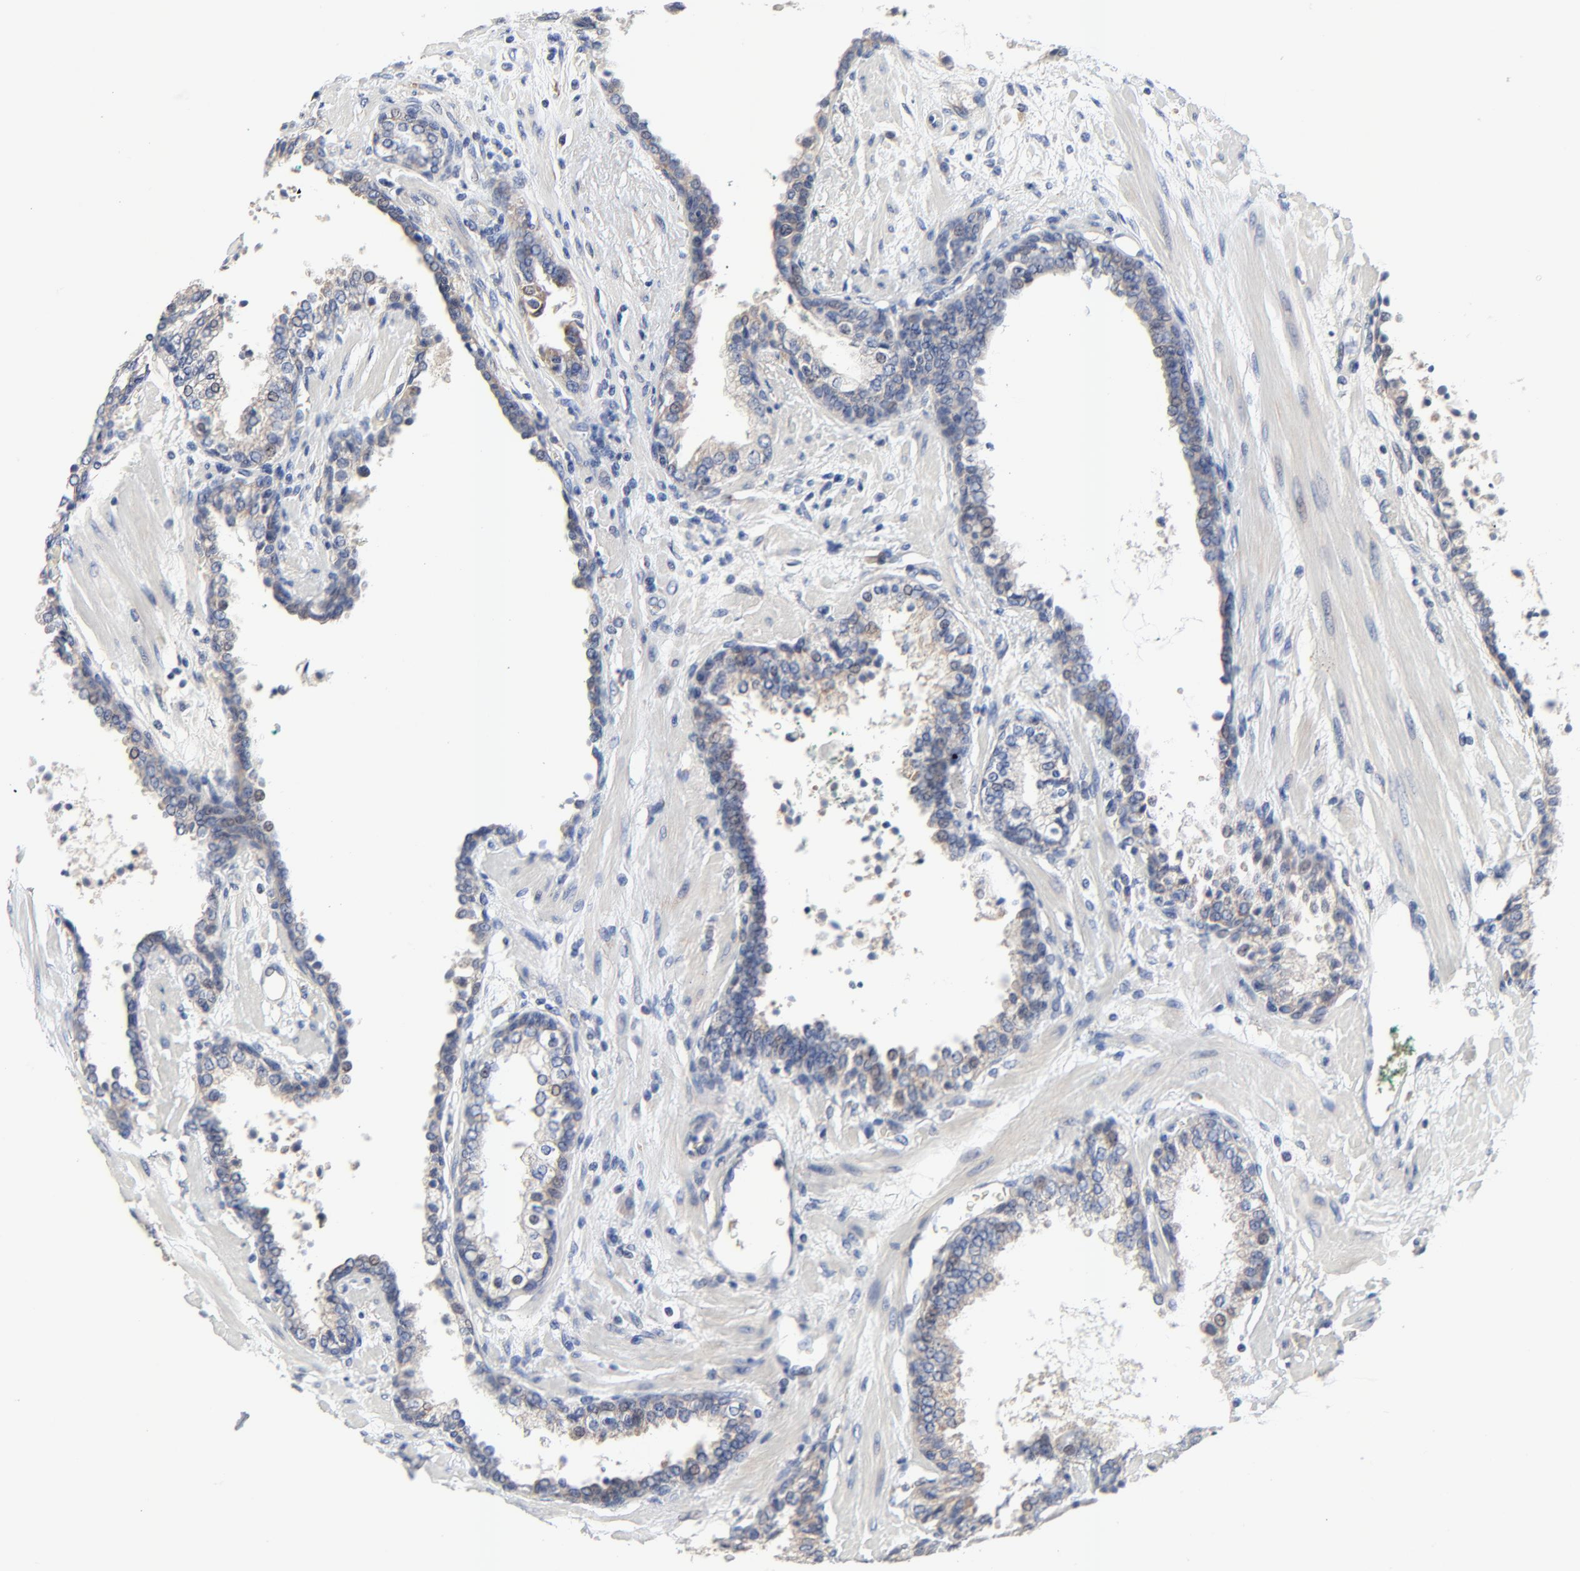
{"staining": {"intensity": "weak", "quantity": "<25%", "location": "cytoplasmic/membranous"}, "tissue": "prostate cancer", "cell_type": "Tumor cells", "image_type": "cancer", "snomed": [{"axis": "morphology", "description": "Adenocarcinoma, Medium grade"}, {"axis": "topography", "description": "Prostate"}], "caption": "Immunohistochemistry micrograph of prostate cancer stained for a protein (brown), which exhibits no positivity in tumor cells. Nuclei are stained in blue.", "gene": "VAV2", "patient": {"sex": "male", "age": 70}}